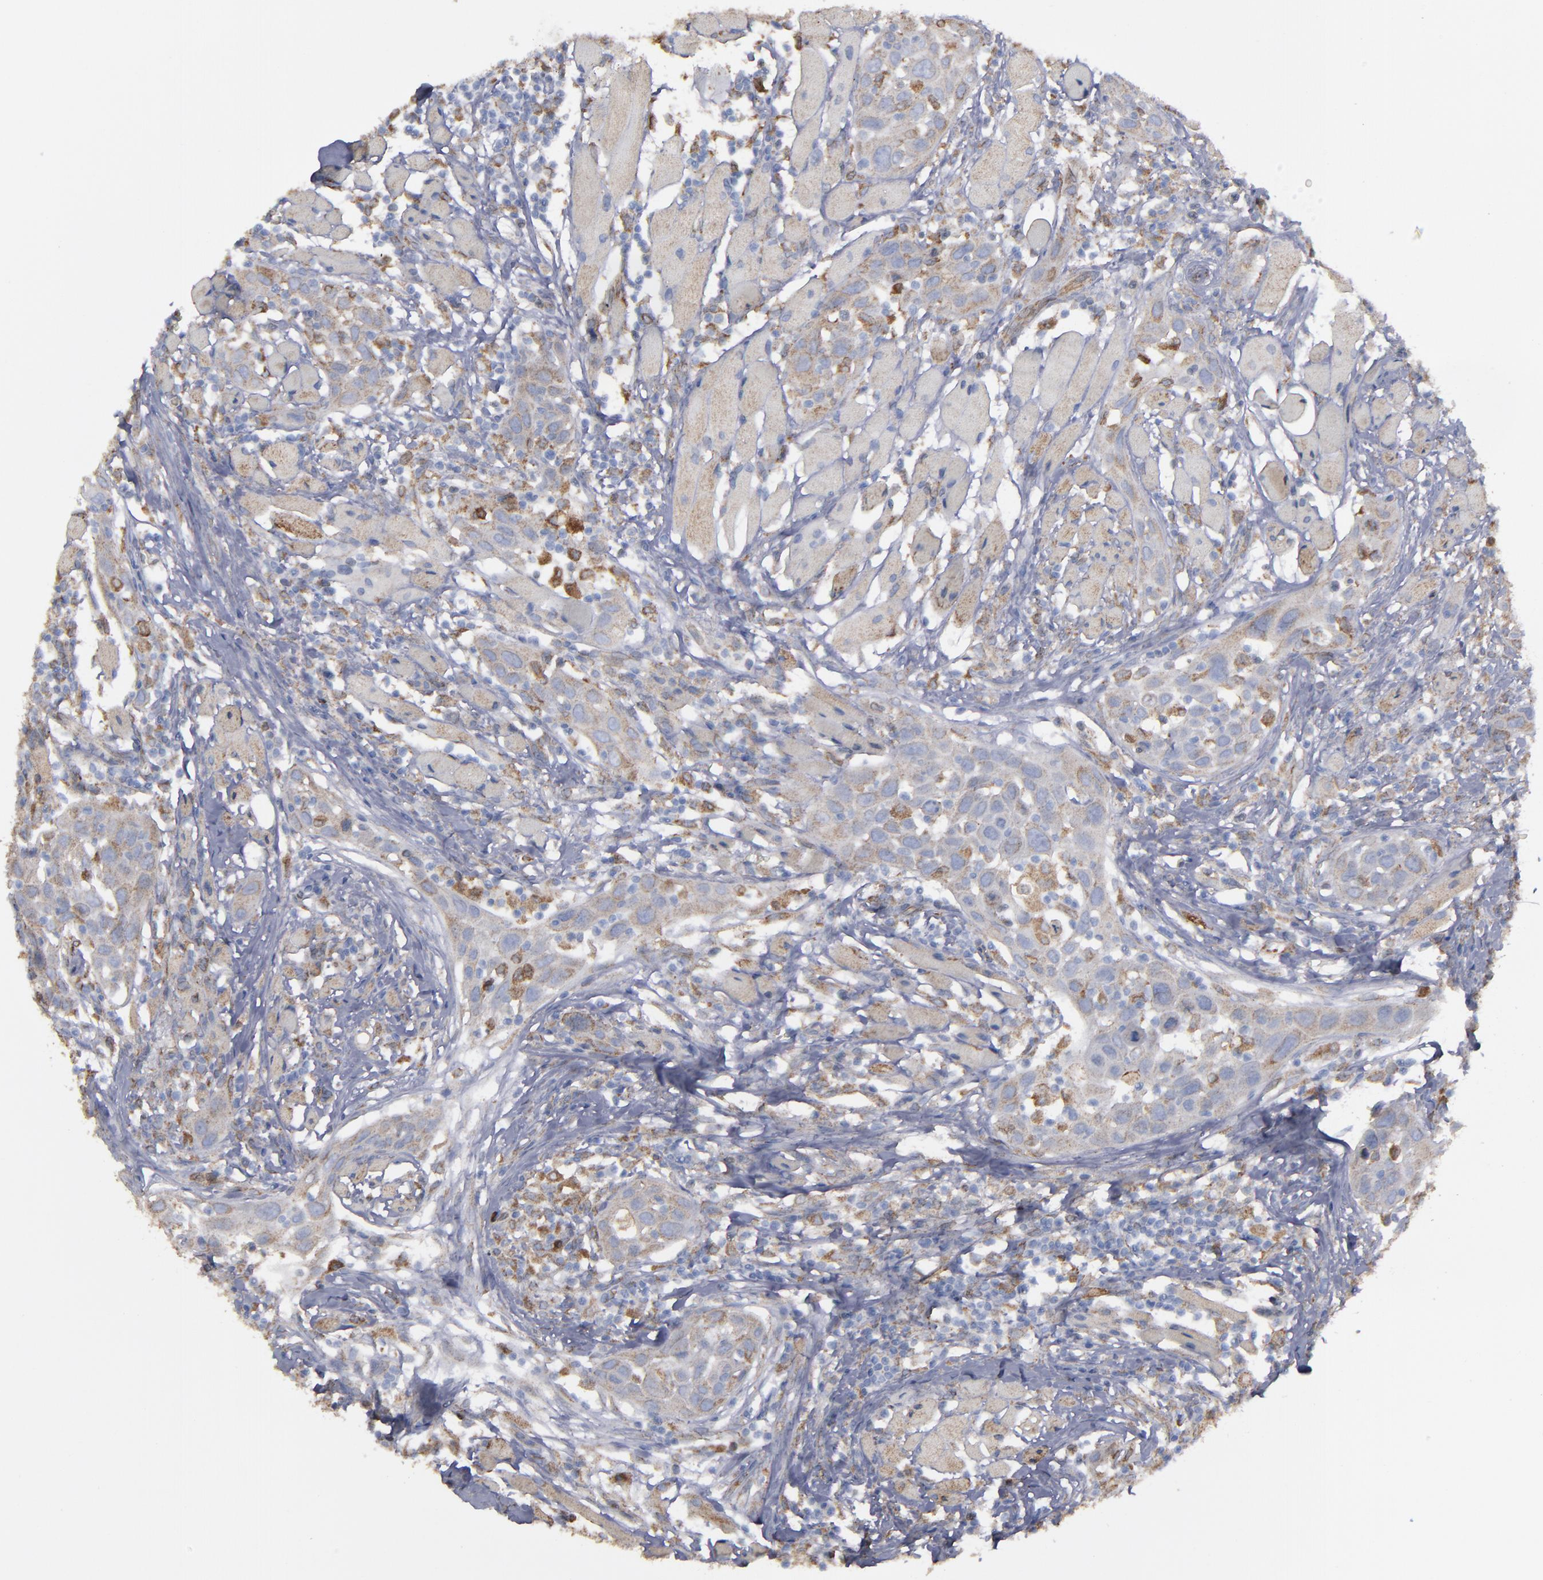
{"staining": {"intensity": "weak", "quantity": "25%-75%", "location": "cytoplasmic/membranous"}, "tissue": "head and neck cancer", "cell_type": "Tumor cells", "image_type": "cancer", "snomed": [{"axis": "morphology", "description": "Squamous cell carcinoma, NOS"}, {"axis": "topography", "description": "Oral tissue"}, {"axis": "topography", "description": "Head-Neck"}], "caption": "Tumor cells show weak cytoplasmic/membranous positivity in approximately 25%-75% of cells in head and neck cancer (squamous cell carcinoma).", "gene": "ERLIN2", "patient": {"sex": "female", "age": 50}}